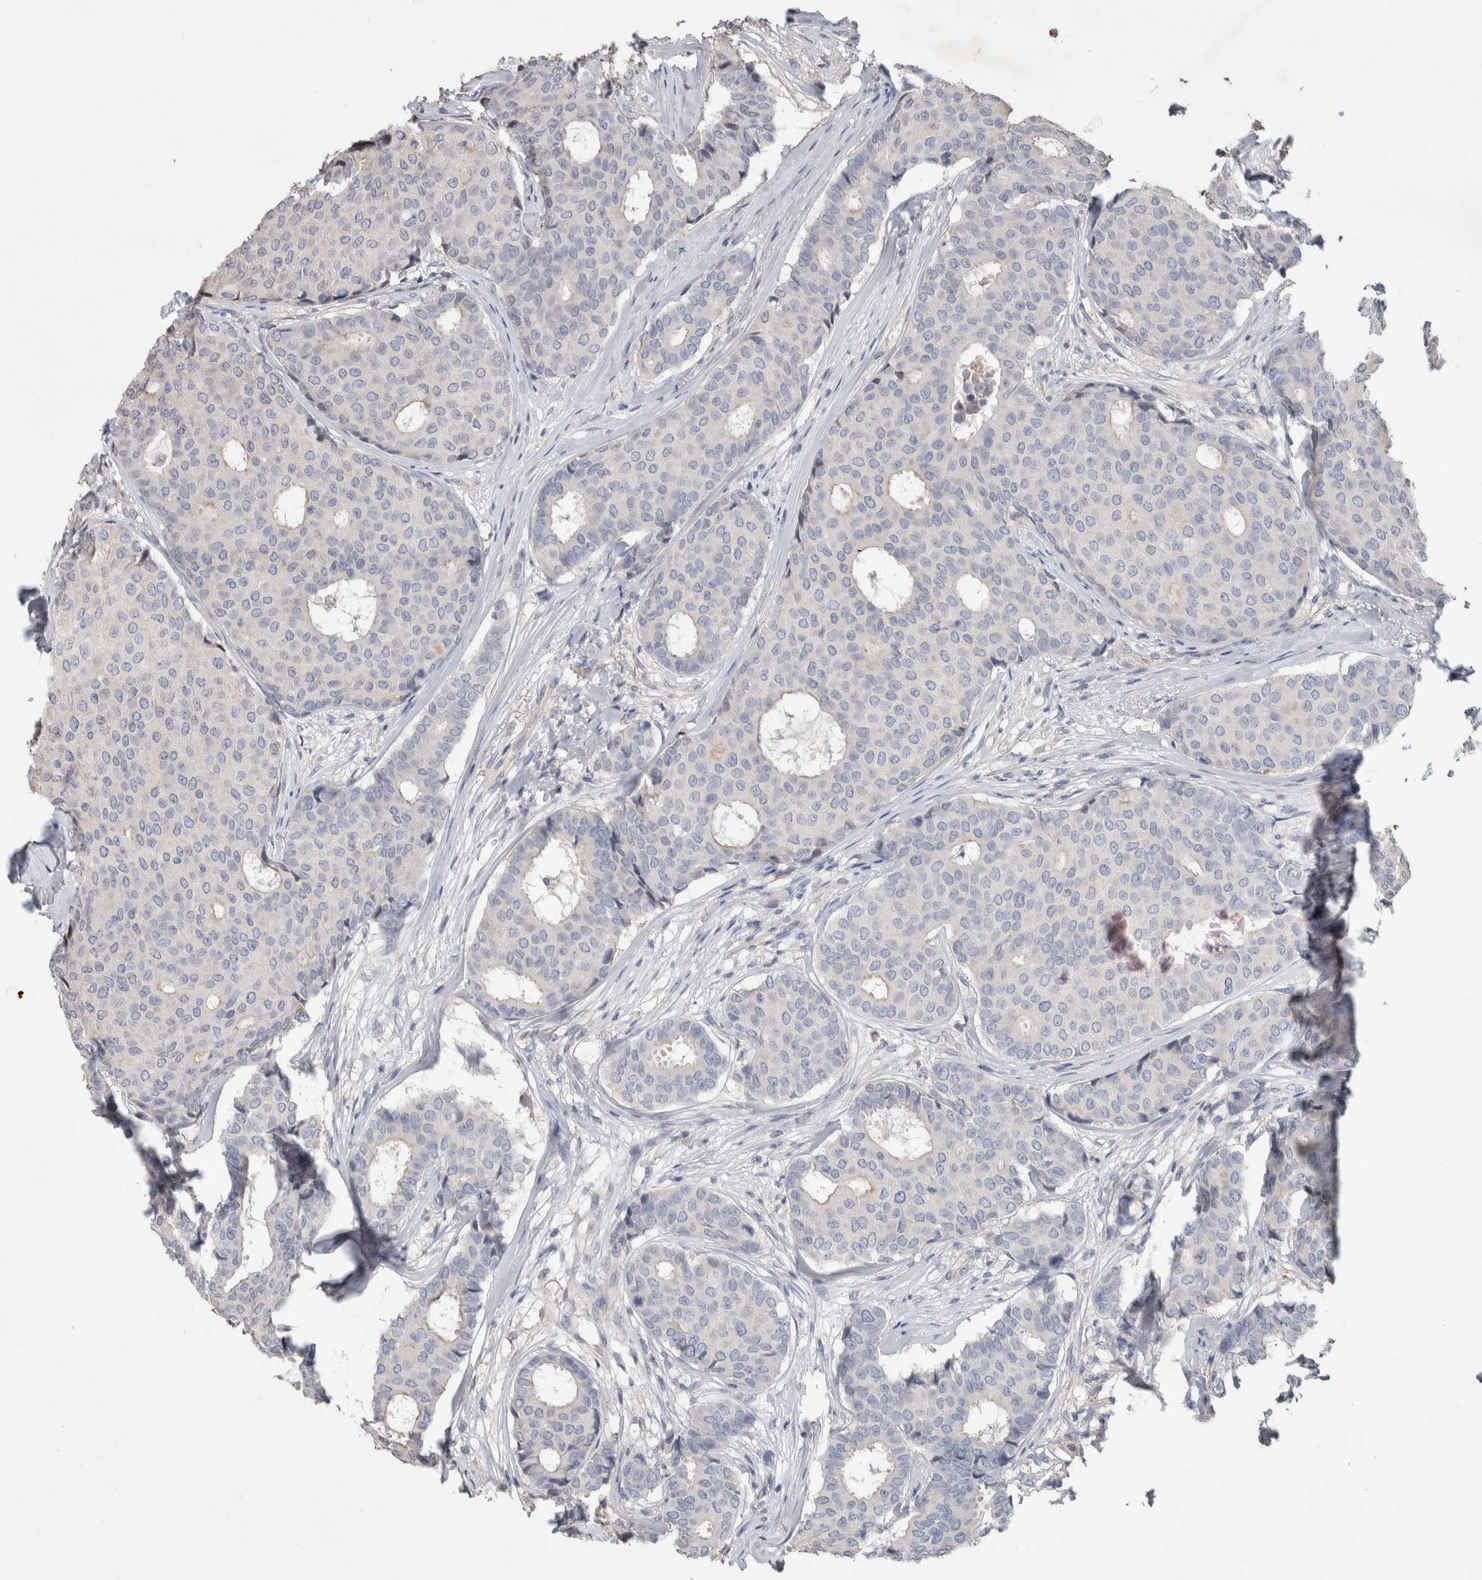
{"staining": {"intensity": "negative", "quantity": "none", "location": "none"}, "tissue": "breast cancer", "cell_type": "Tumor cells", "image_type": "cancer", "snomed": [{"axis": "morphology", "description": "Duct carcinoma"}, {"axis": "topography", "description": "Breast"}], "caption": "This is a micrograph of immunohistochemistry staining of breast cancer (intraductal carcinoma), which shows no expression in tumor cells.", "gene": "TRIM5", "patient": {"sex": "female", "age": 75}}